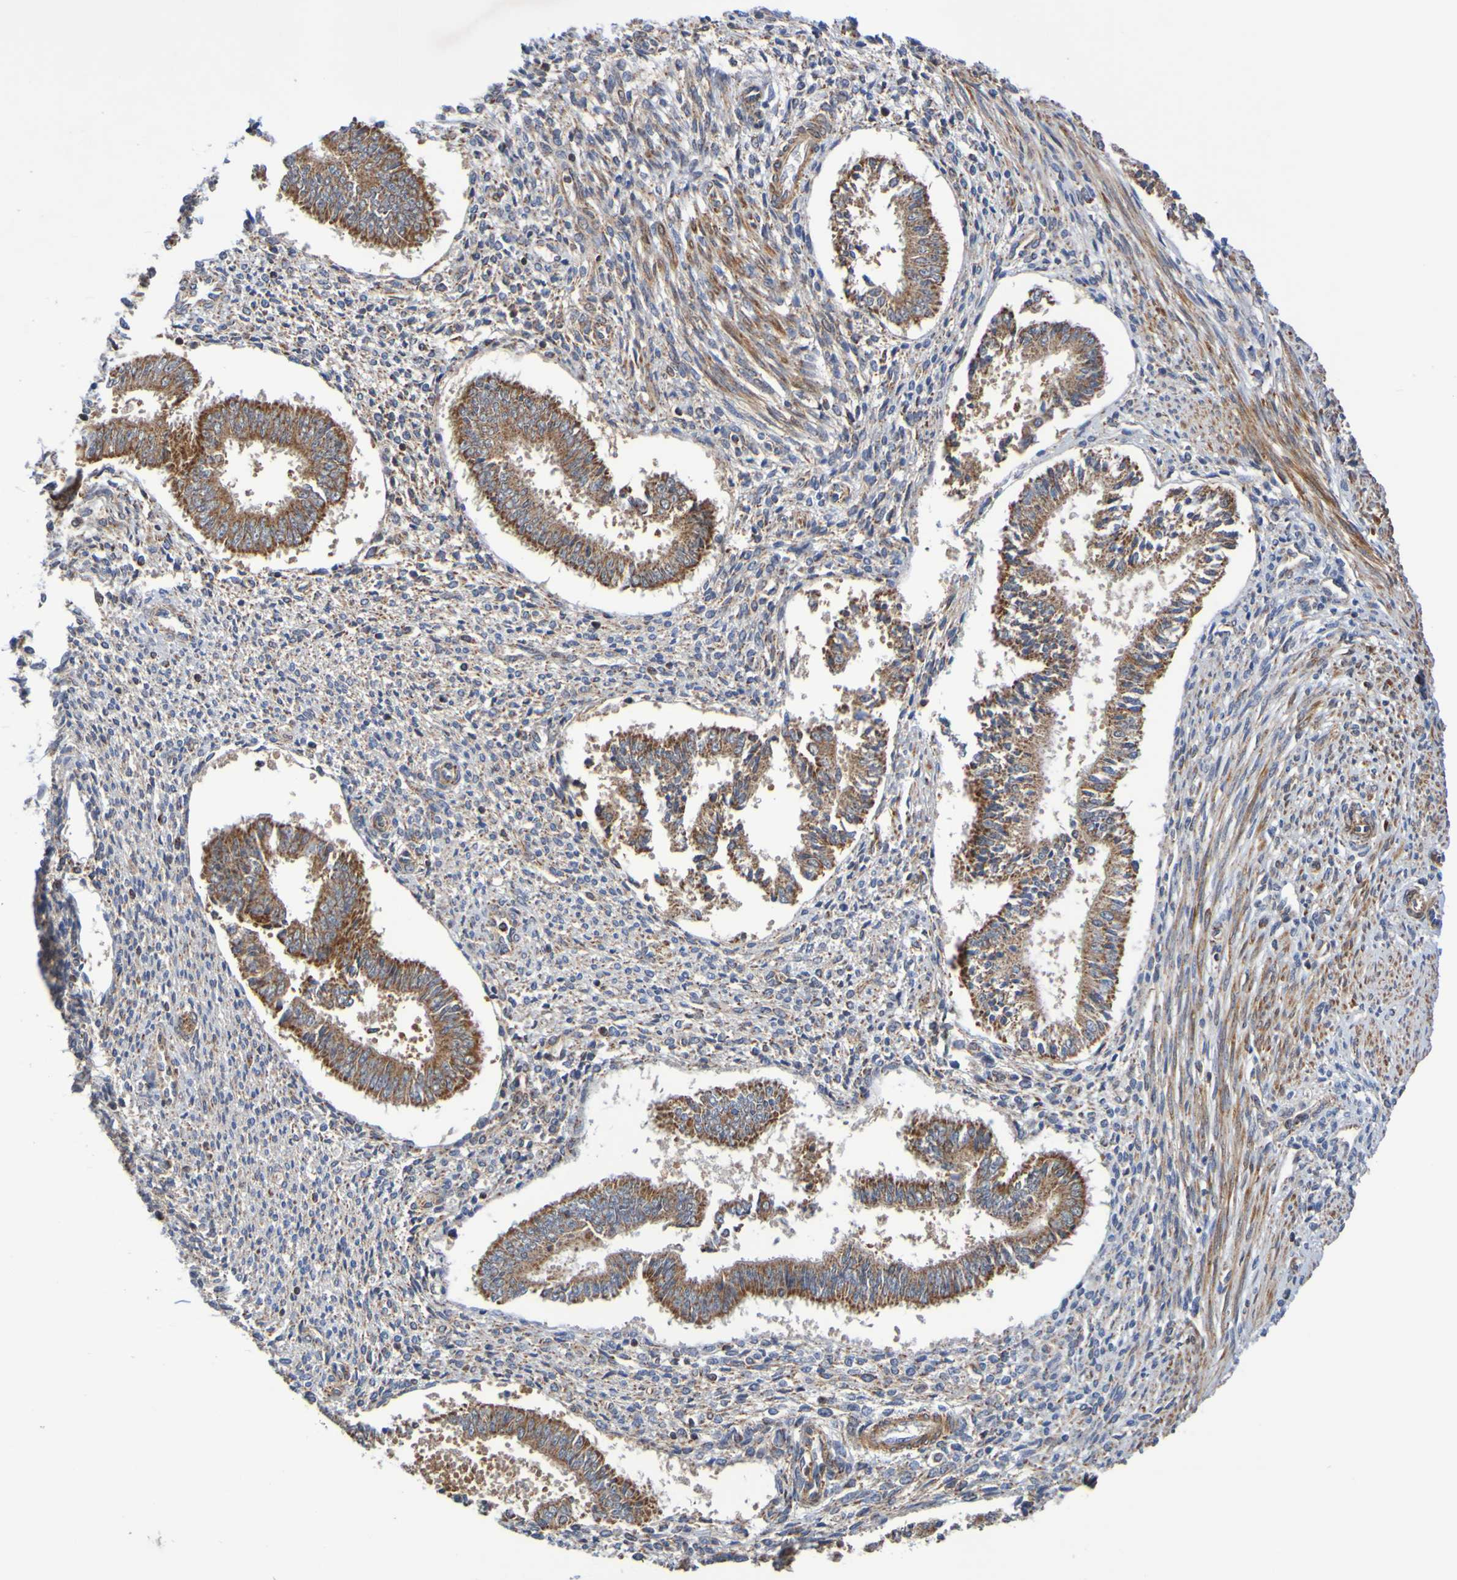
{"staining": {"intensity": "moderate", "quantity": "25%-75%", "location": "cytoplasmic/membranous"}, "tissue": "endometrium", "cell_type": "Cells in endometrial stroma", "image_type": "normal", "snomed": [{"axis": "morphology", "description": "Normal tissue, NOS"}, {"axis": "topography", "description": "Endometrium"}], "caption": "Immunohistochemistry micrograph of benign endometrium: endometrium stained using IHC demonstrates medium levels of moderate protein expression localized specifically in the cytoplasmic/membranous of cells in endometrial stroma, appearing as a cytoplasmic/membranous brown color.", "gene": "CCDC51", "patient": {"sex": "female", "age": 35}}